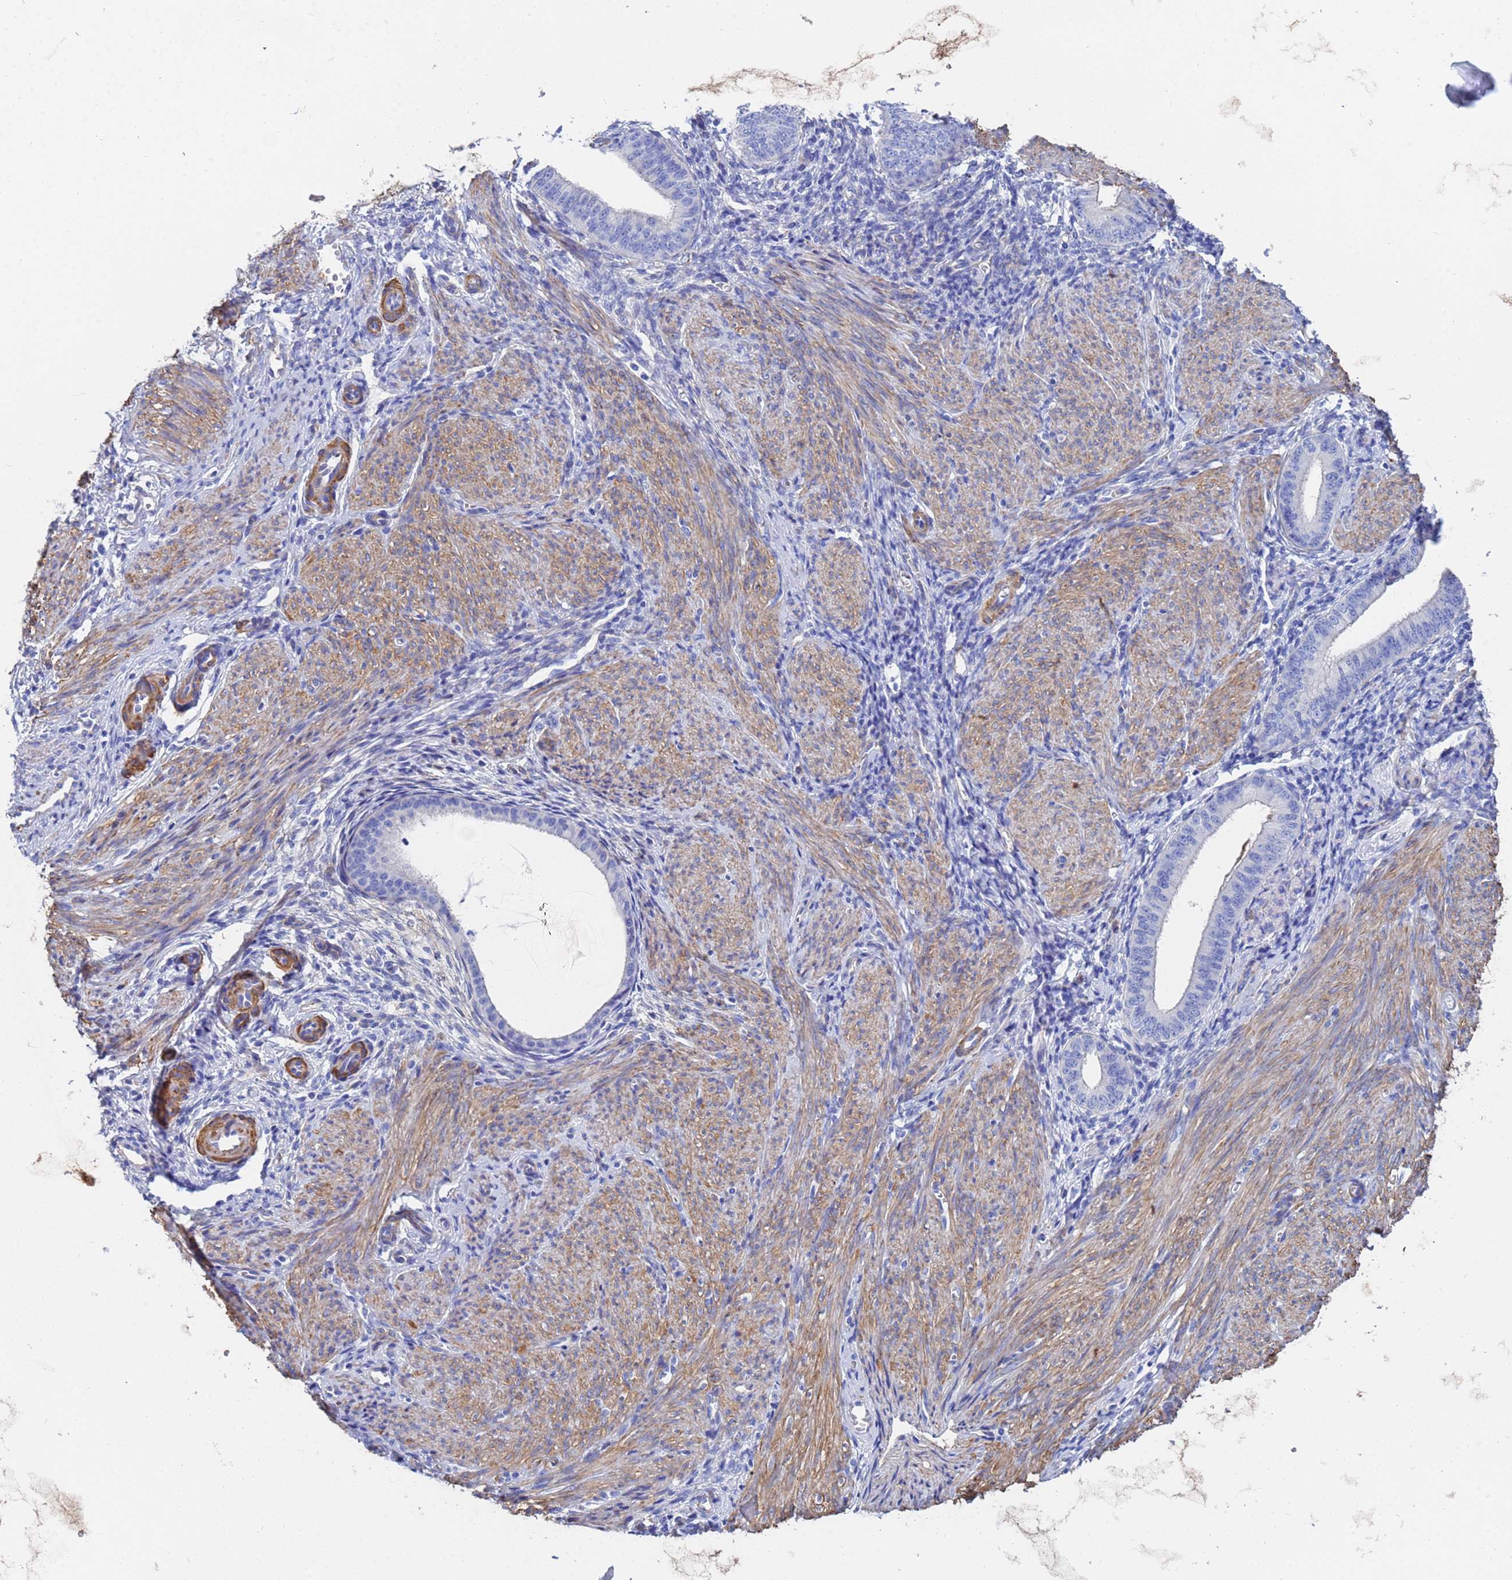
{"staining": {"intensity": "negative", "quantity": "none", "location": "none"}, "tissue": "endometrium", "cell_type": "Cells in endometrial stroma", "image_type": "normal", "snomed": [{"axis": "morphology", "description": "Normal tissue, NOS"}, {"axis": "topography", "description": "Endometrium"}], "caption": "High magnification brightfield microscopy of unremarkable endometrium stained with DAB (3,3'-diaminobenzidine) (brown) and counterstained with hematoxylin (blue): cells in endometrial stroma show no significant positivity.", "gene": "CST1", "patient": {"sex": "female", "age": 49}}